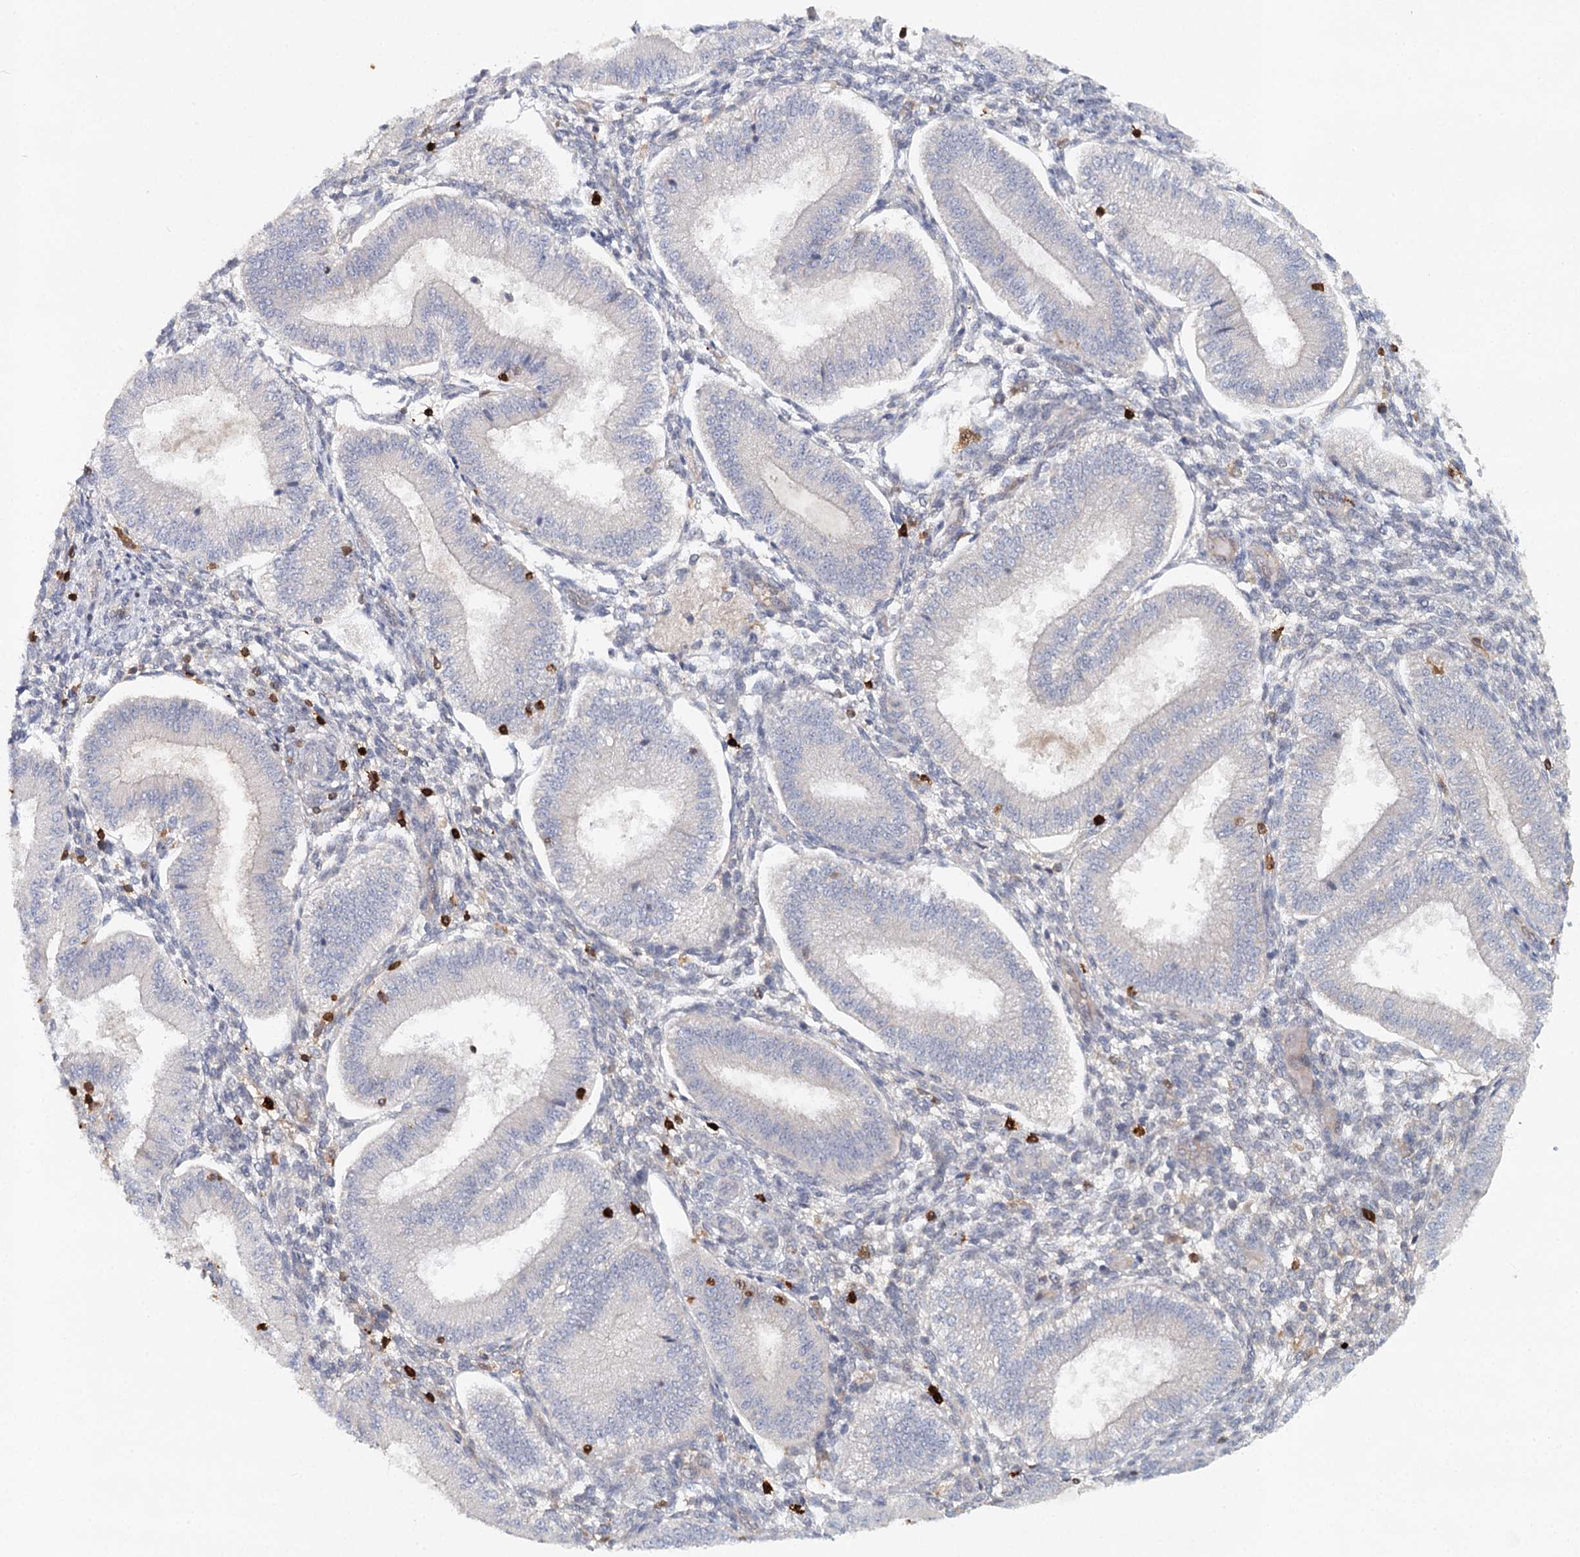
{"staining": {"intensity": "strong", "quantity": "<25%", "location": "cytoplasmic/membranous"}, "tissue": "endometrium", "cell_type": "Cells in endometrial stroma", "image_type": "normal", "snomed": [{"axis": "morphology", "description": "Normal tissue, NOS"}, {"axis": "topography", "description": "Endometrium"}], "caption": "Strong cytoplasmic/membranous staining for a protein is identified in about <25% of cells in endometrial stroma of unremarkable endometrium using immunohistochemistry.", "gene": "SLC41A2", "patient": {"sex": "female", "age": 39}}